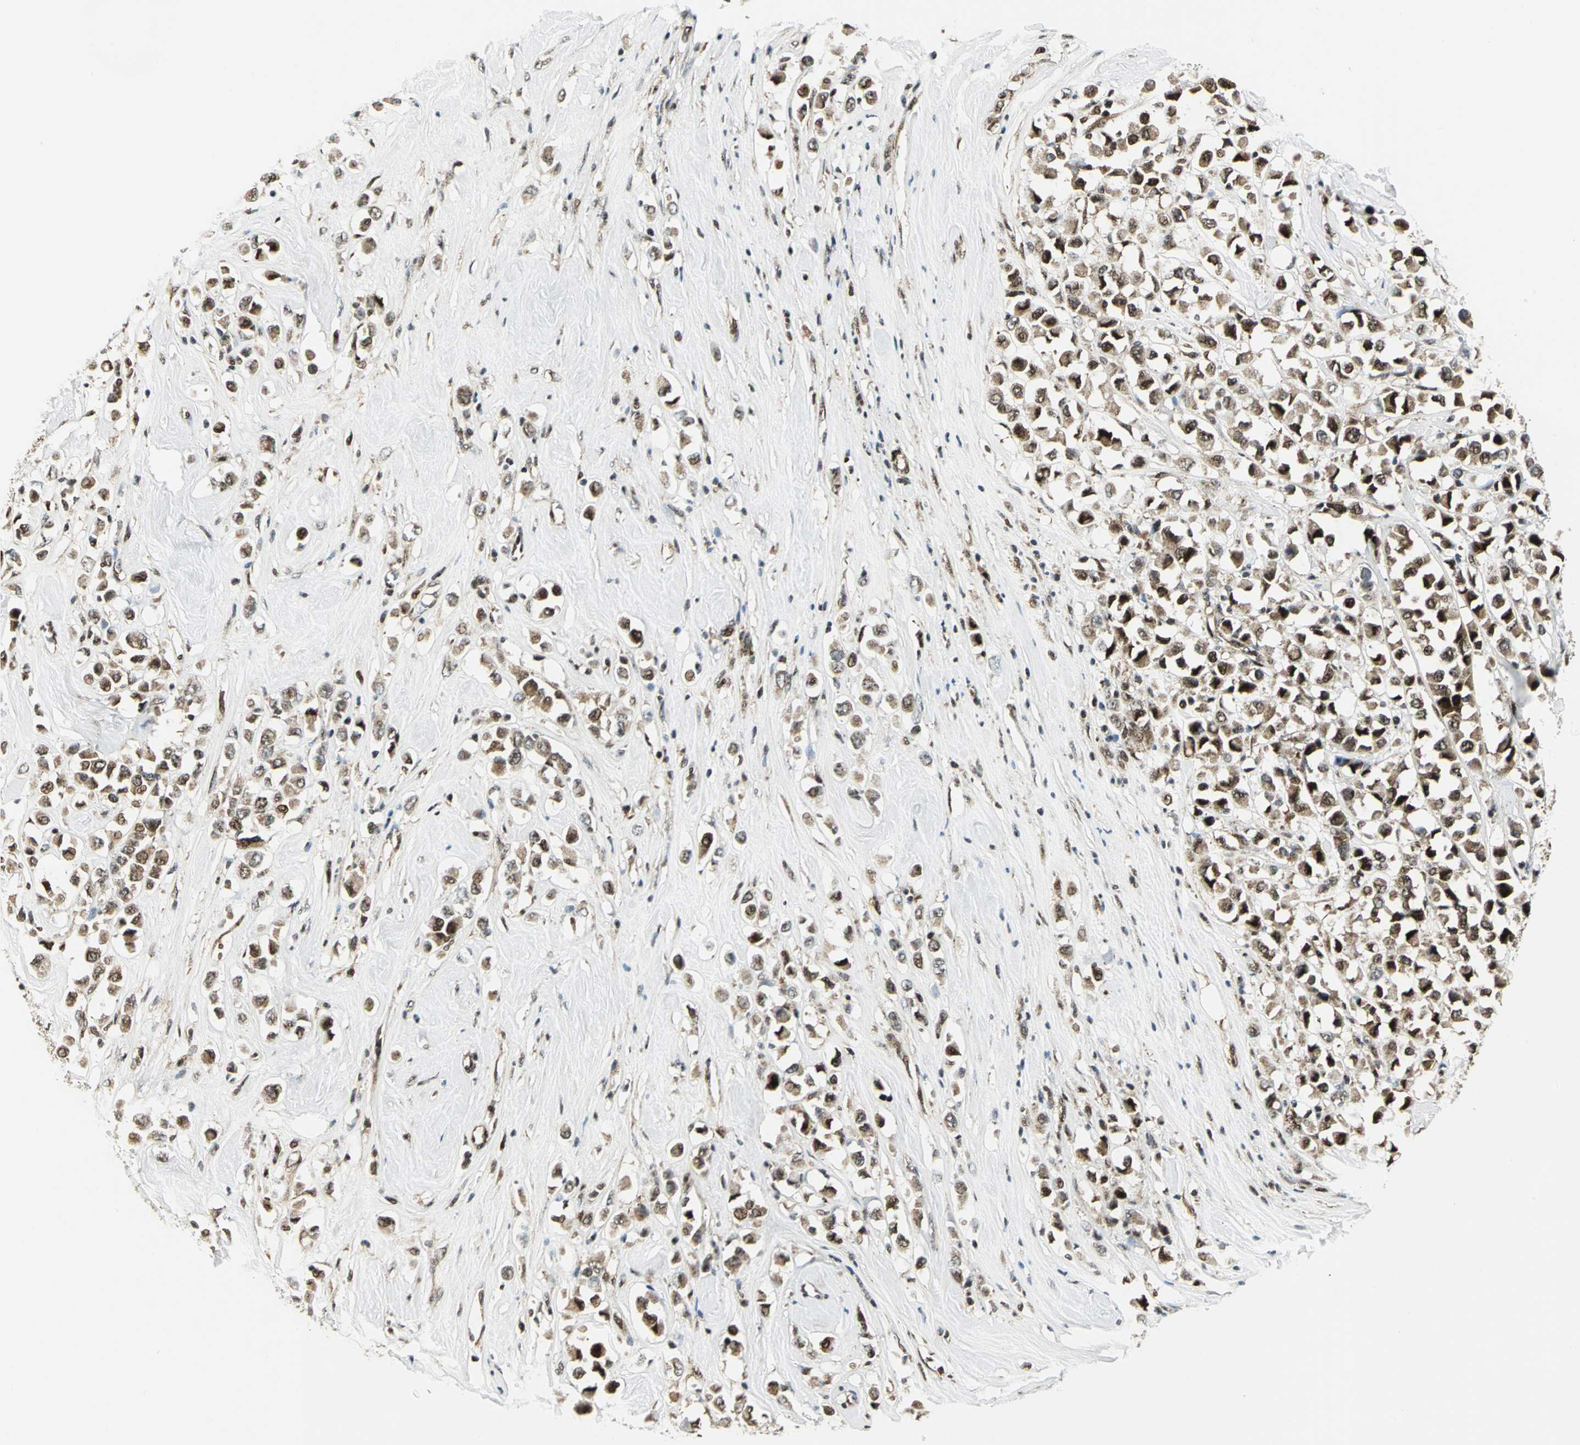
{"staining": {"intensity": "strong", "quantity": ">75%", "location": "cytoplasmic/membranous,nuclear"}, "tissue": "breast cancer", "cell_type": "Tumor cells", "image_type": "cancer", "snomed": [{"axis": "morphology", "description": "Duct carcinoma"}, {"axis": "topography", "description": "Breast"}], "caption": "Immunohistochemical staining of human breast cancer reveals strong cytoplasmic/membranous and nuclear protein expression in approximately >75% of tumor cells.", "gene": "COPS5", "patient": {"sex": "female", "age": 61}}